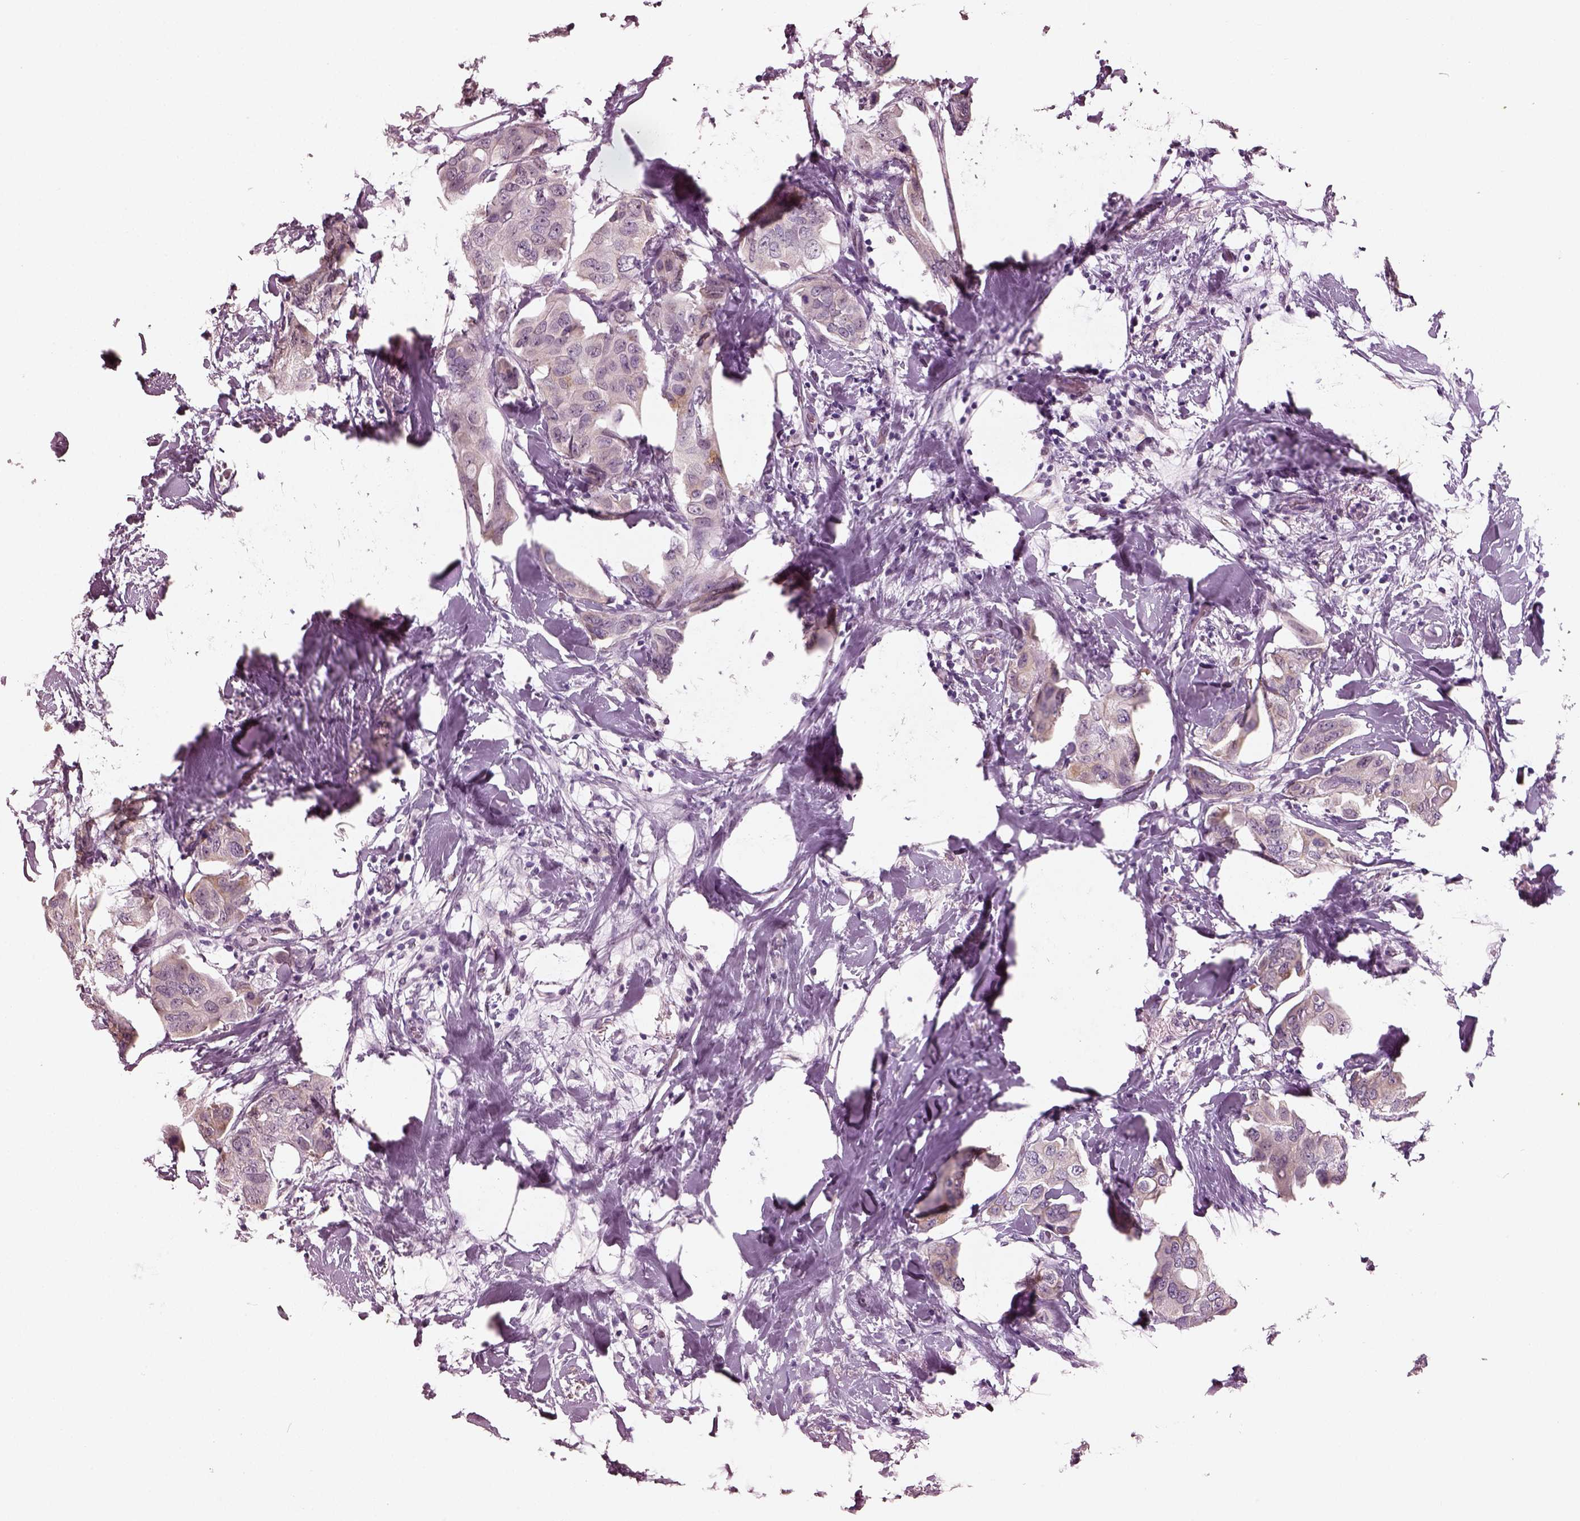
{"staining": {"intensity": "moderate", "quantity": "<25%", "location": "cytoplasmic/membranous"}, "tissue": "breast cancer", "cell_type": "Tumor cells", "image_type": "cancer", "snomed": [{"axis": "morphology", "description": "Normal tissue, NOS"}, {"axis": "morphology", "description": "Duct carcinoma"}, {"axis": "topography", "description": "Breast"}], "caption": "This is an image of immunohistochemistry staining of intraductal carcinoma (breast), which shows moderate positivity in the cytoplasmic/membranous of tumor cells.", "gene": "ELSPBP1", "patient": {"sex": "female", "age": 40}}